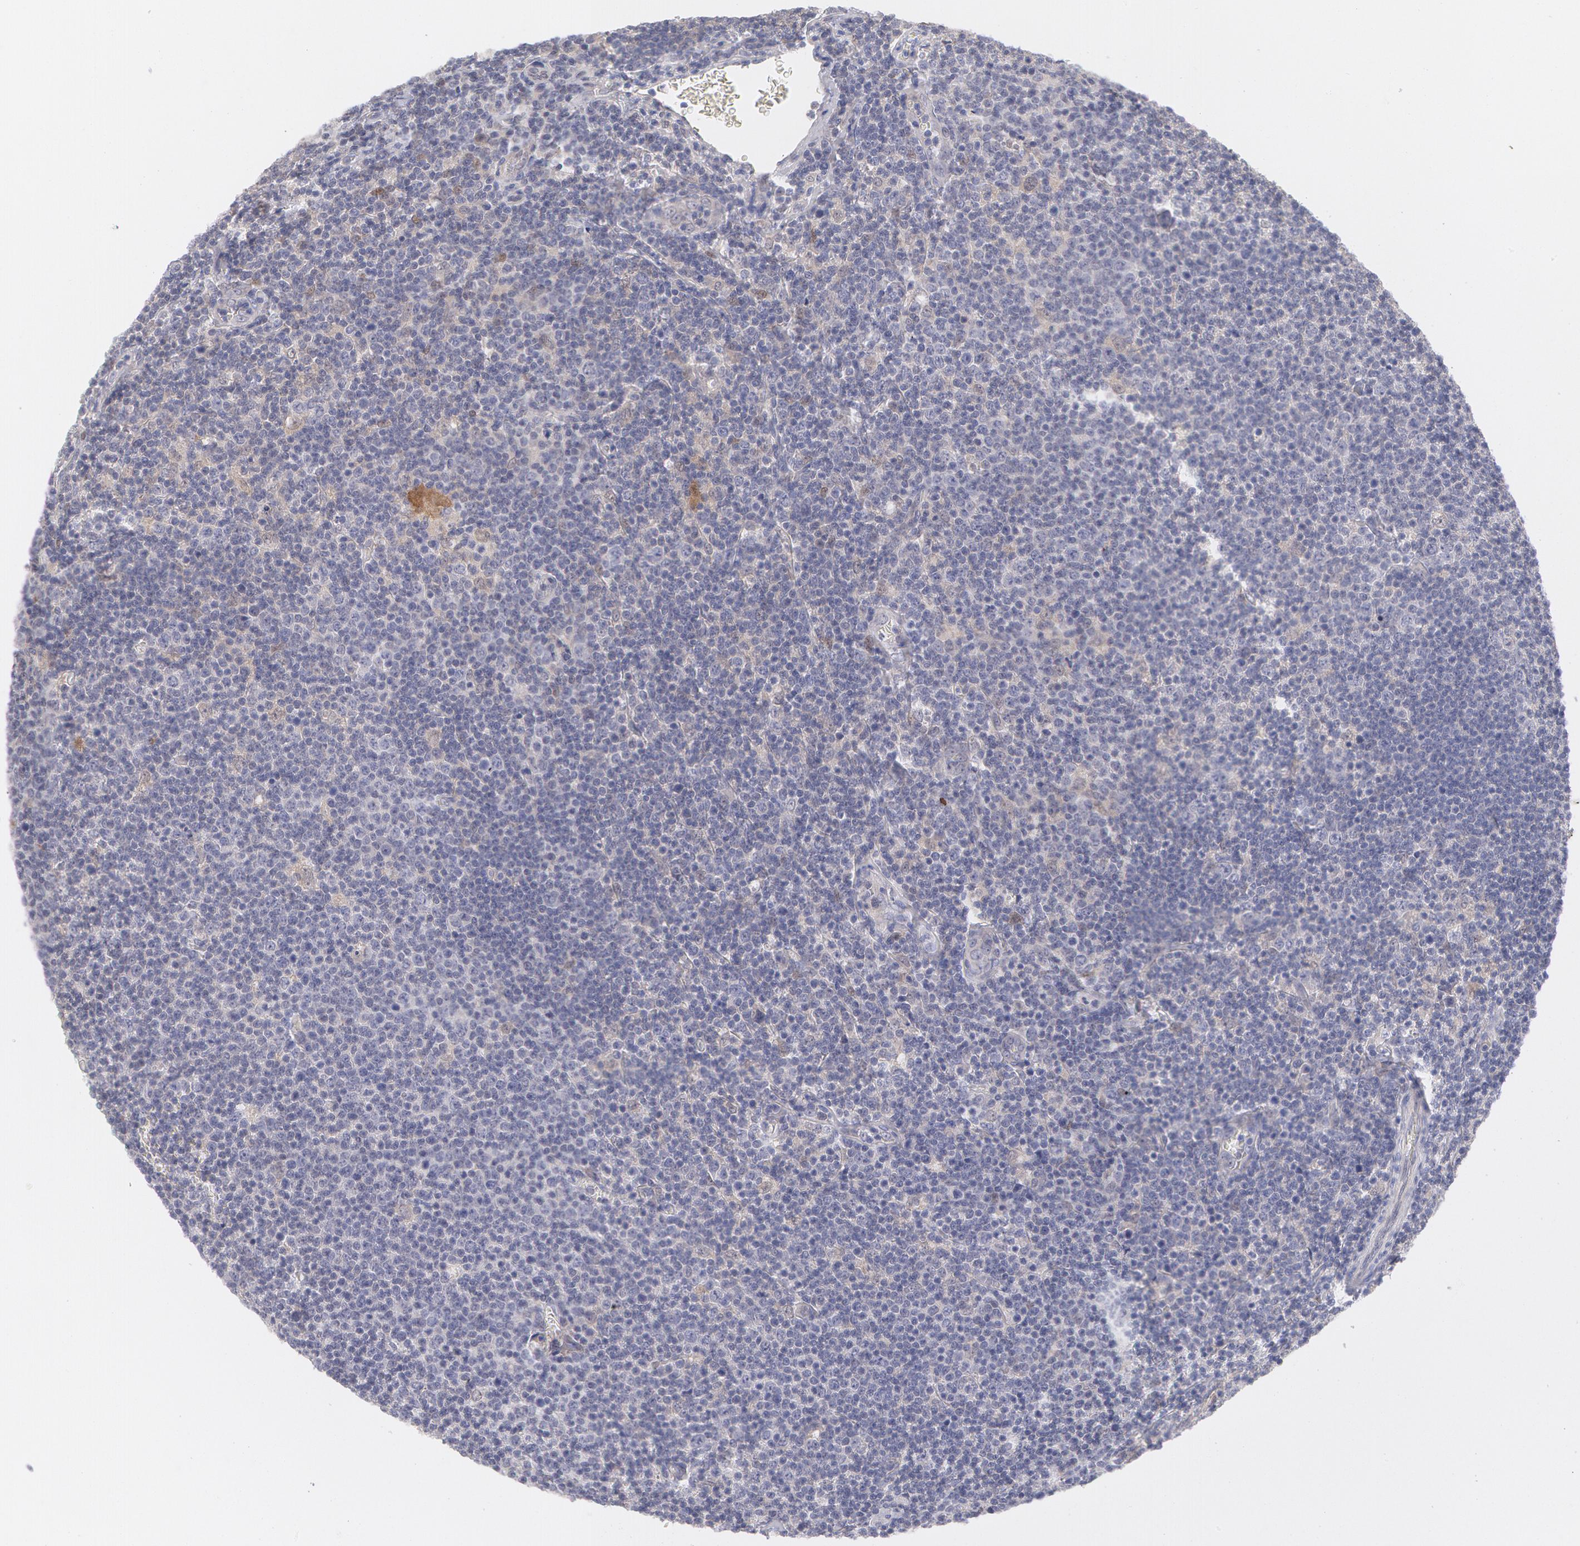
{"staining": {"intensity": "negative", "quantity": "none", "location": "none"}, "tissue": "lymphoma", "cell_type": "Tumor cells", "image_type": "cancer", "snomed": [{"axis": "morphology", "description": "Malignant lymphoma, non-Hodgkin's type, Low grade"}, {"axis": "topography", "description": "Lymph node"}], "caption": "Low-grade malignant lymphoma, non-Hodgkin's type stained for a protein using immunohistochemistry exhibits no positivity tumor cells.", "gene": "TXNRD1", "patient": {"sex": "male", "age": 74}}